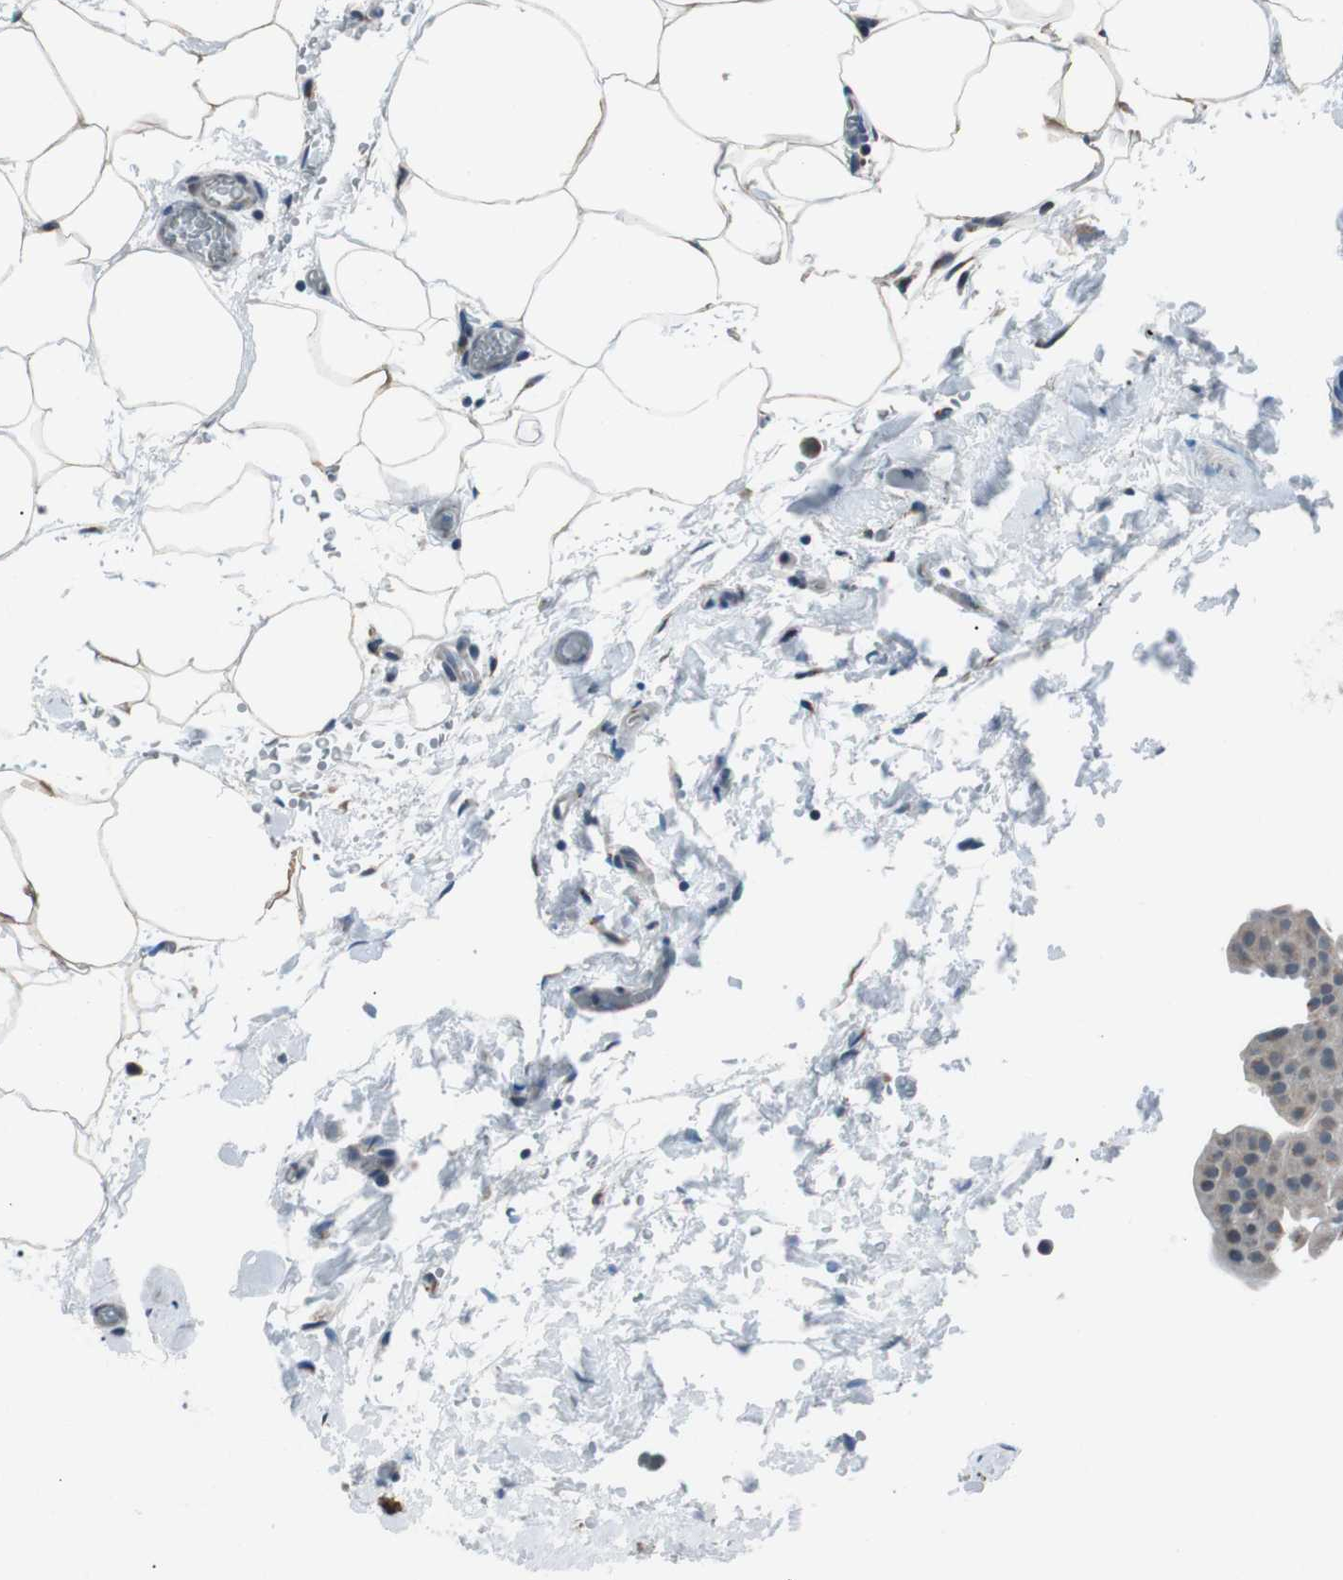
{"staining": {"intensity": "weak", "quantity": "25%-75%", "location": "cytoplasmic/membranous,nuclear"}, "tissue": "urothelial cancer", "cell_type": "Tumor cells", "image_type": "cancer", "snomed": [{"axis": "morphology", "description": "Urothelial carcinoma, Low grade"}, {"axis": "topography", "description": "Urinary bladder"}], "caption": "Tumor cells exhibit low levels of weak cytoplasmic/membranous and nuclear expression in about 25%-75% of cells in human low-grade urothelial carcinoma. (DAB (3,3'-diaminobenzidine) IHC with brightfield microscopy, high magnification).", "gene": "SERPINB2", "patient": {"sex": "female", "age": 60}}